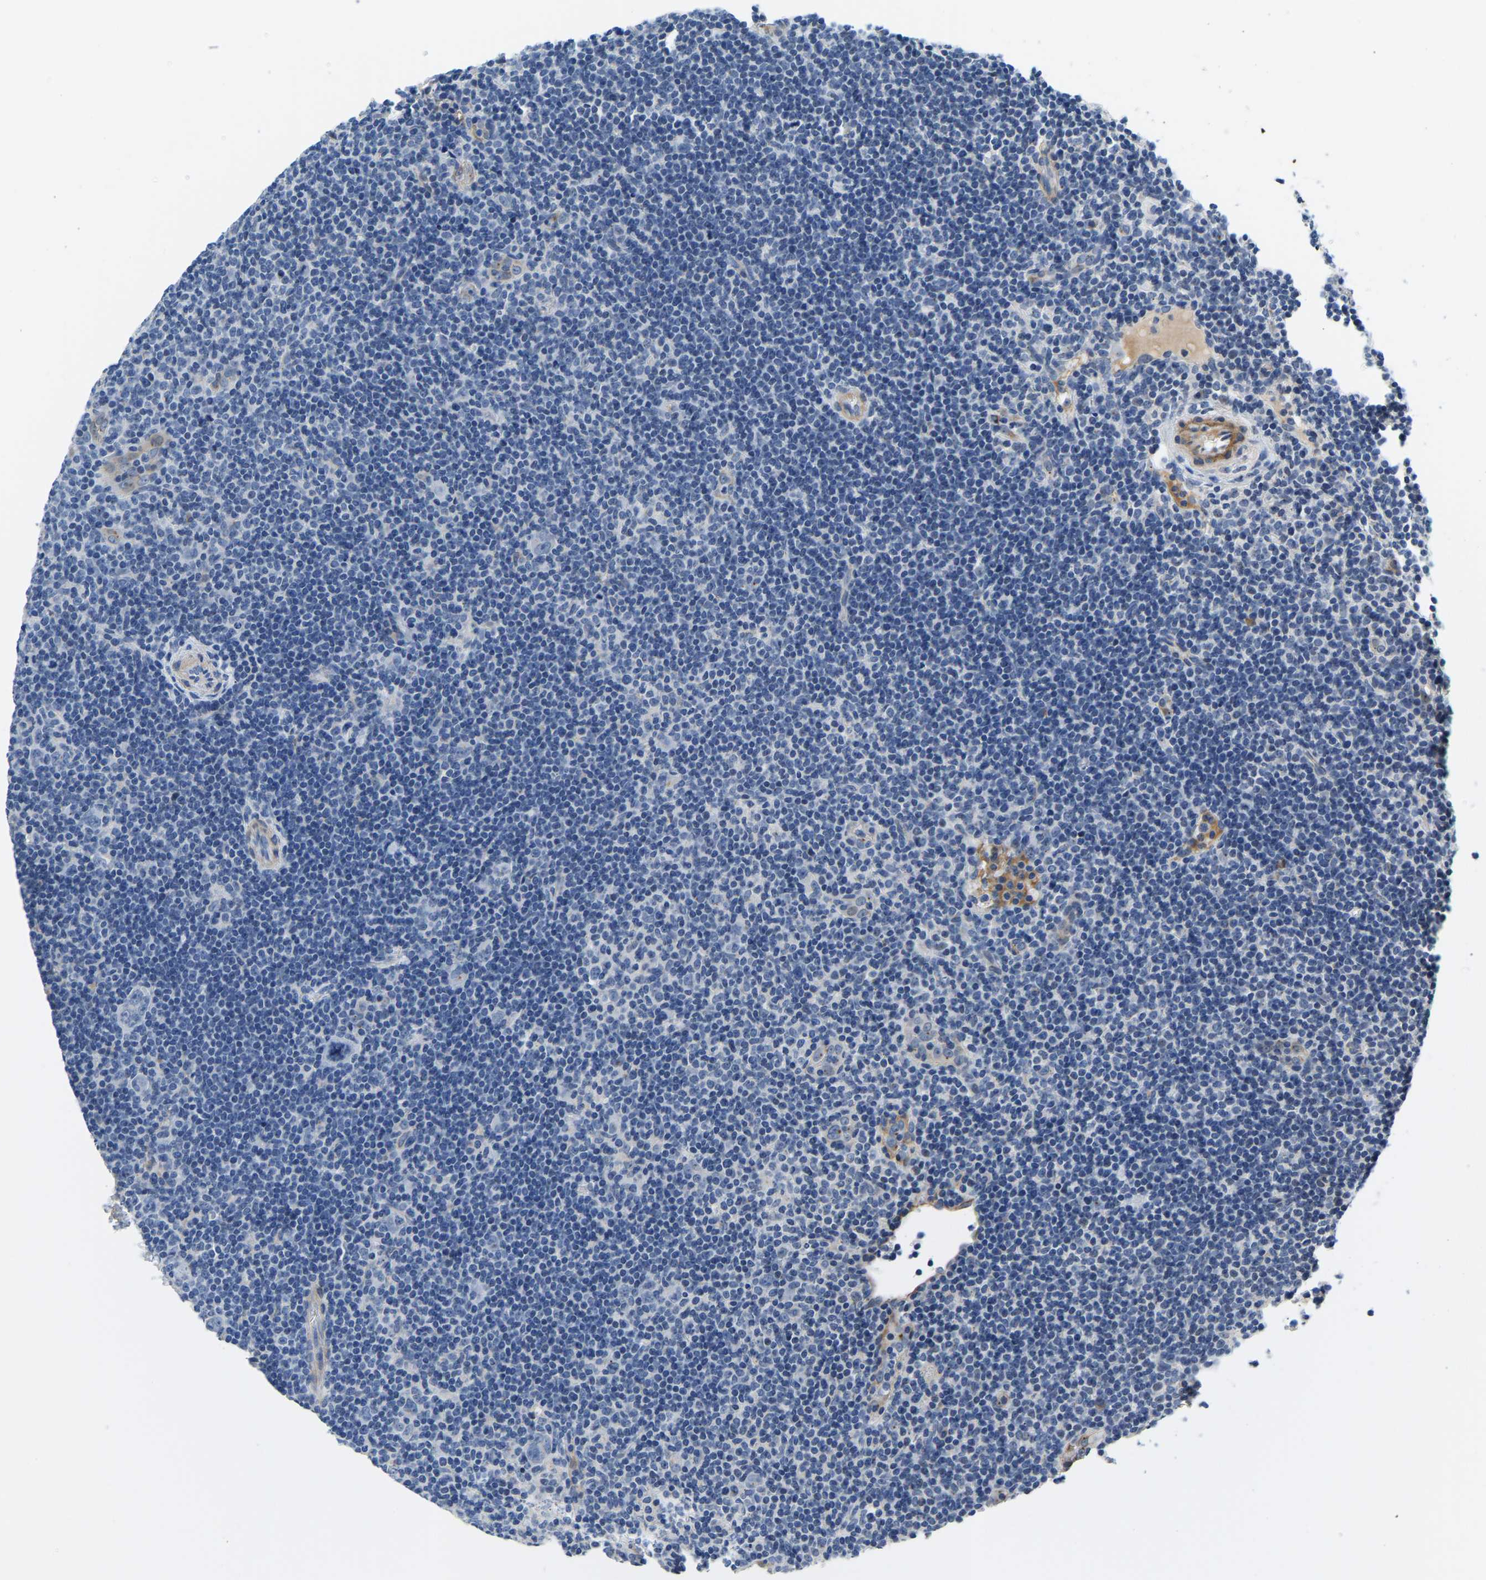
{"staining": {"intensity": "negative", "quantity": "none", "location": "none"}, "tissue": "lymphoma", "cell_type": "Tumor cells", "image_type": "cancer", "snomed": [{"axis": "morphology", "description": "Hodgkin's disease, NOS"}, {"axis": "topography", "description": "Lymph node"}], "caption": "Immunohistochemistry (IHC) micrograph of human Hodgkin's disease stained for a protein (brown), which displays no staining in tumor cells.", "gene": "LIAS", "patient": {"sex": "female", "age": 57}}